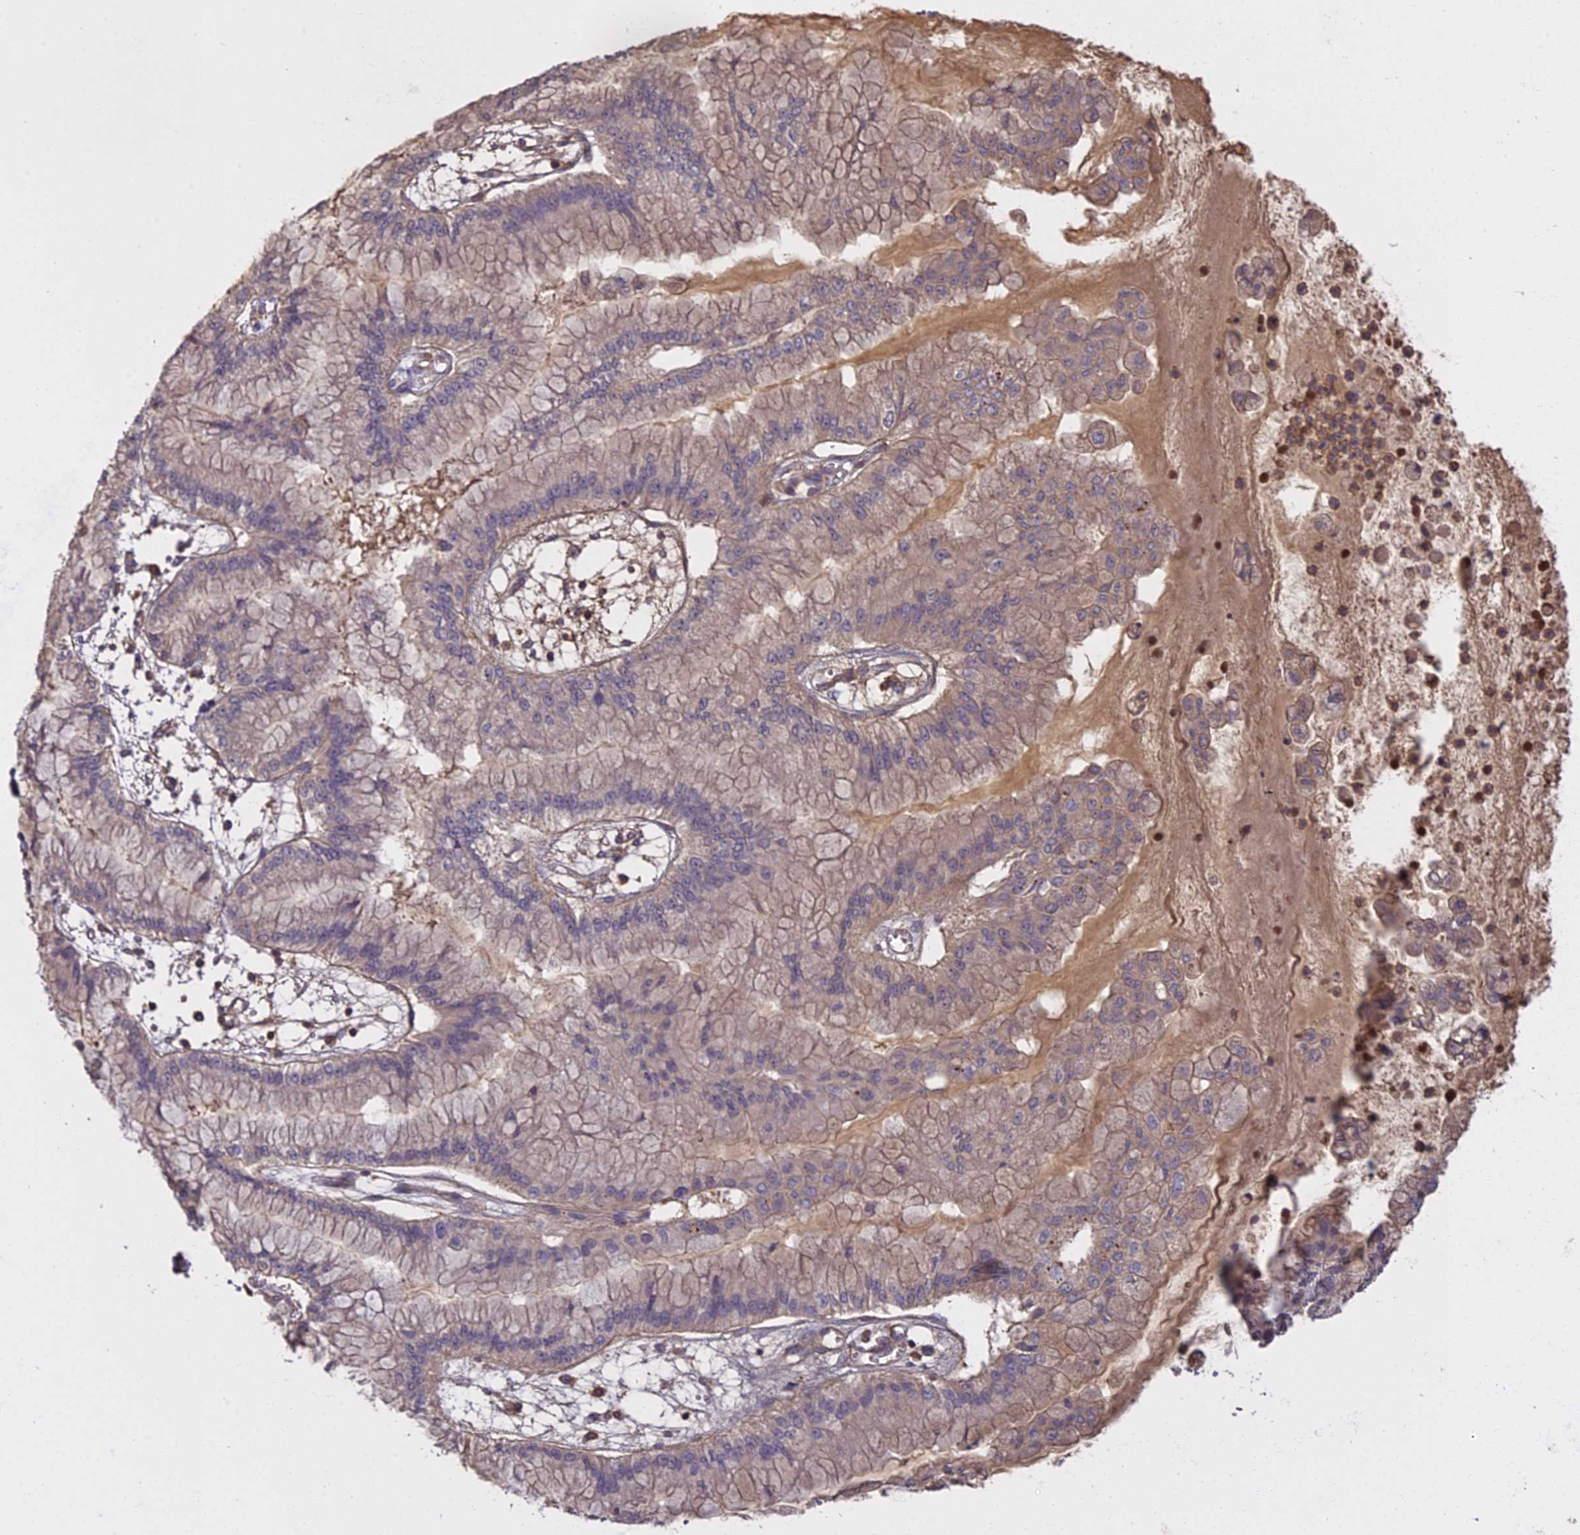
{"staining": {"intensity": "negative", "quantity": "none", "location": "none"}, "tissue": "pancreatic cancer", "cell_type": "Tumor cells", "image_type": "cancer", "snomed": [{"axis": "morphology", "description": "Adenocarcinoma, NOS"}, {"axis": "topography", "description": "Pancreas"}], "caption": "A high-resolution micrograph shows immunohistochemistry (IHC) staining of pancreatic cancer (adenocarcinoma), which demonstrates no significant expression in tumor cells.", "gene": "CFAP119", "patient": {"sex": "male", "age": 73}}